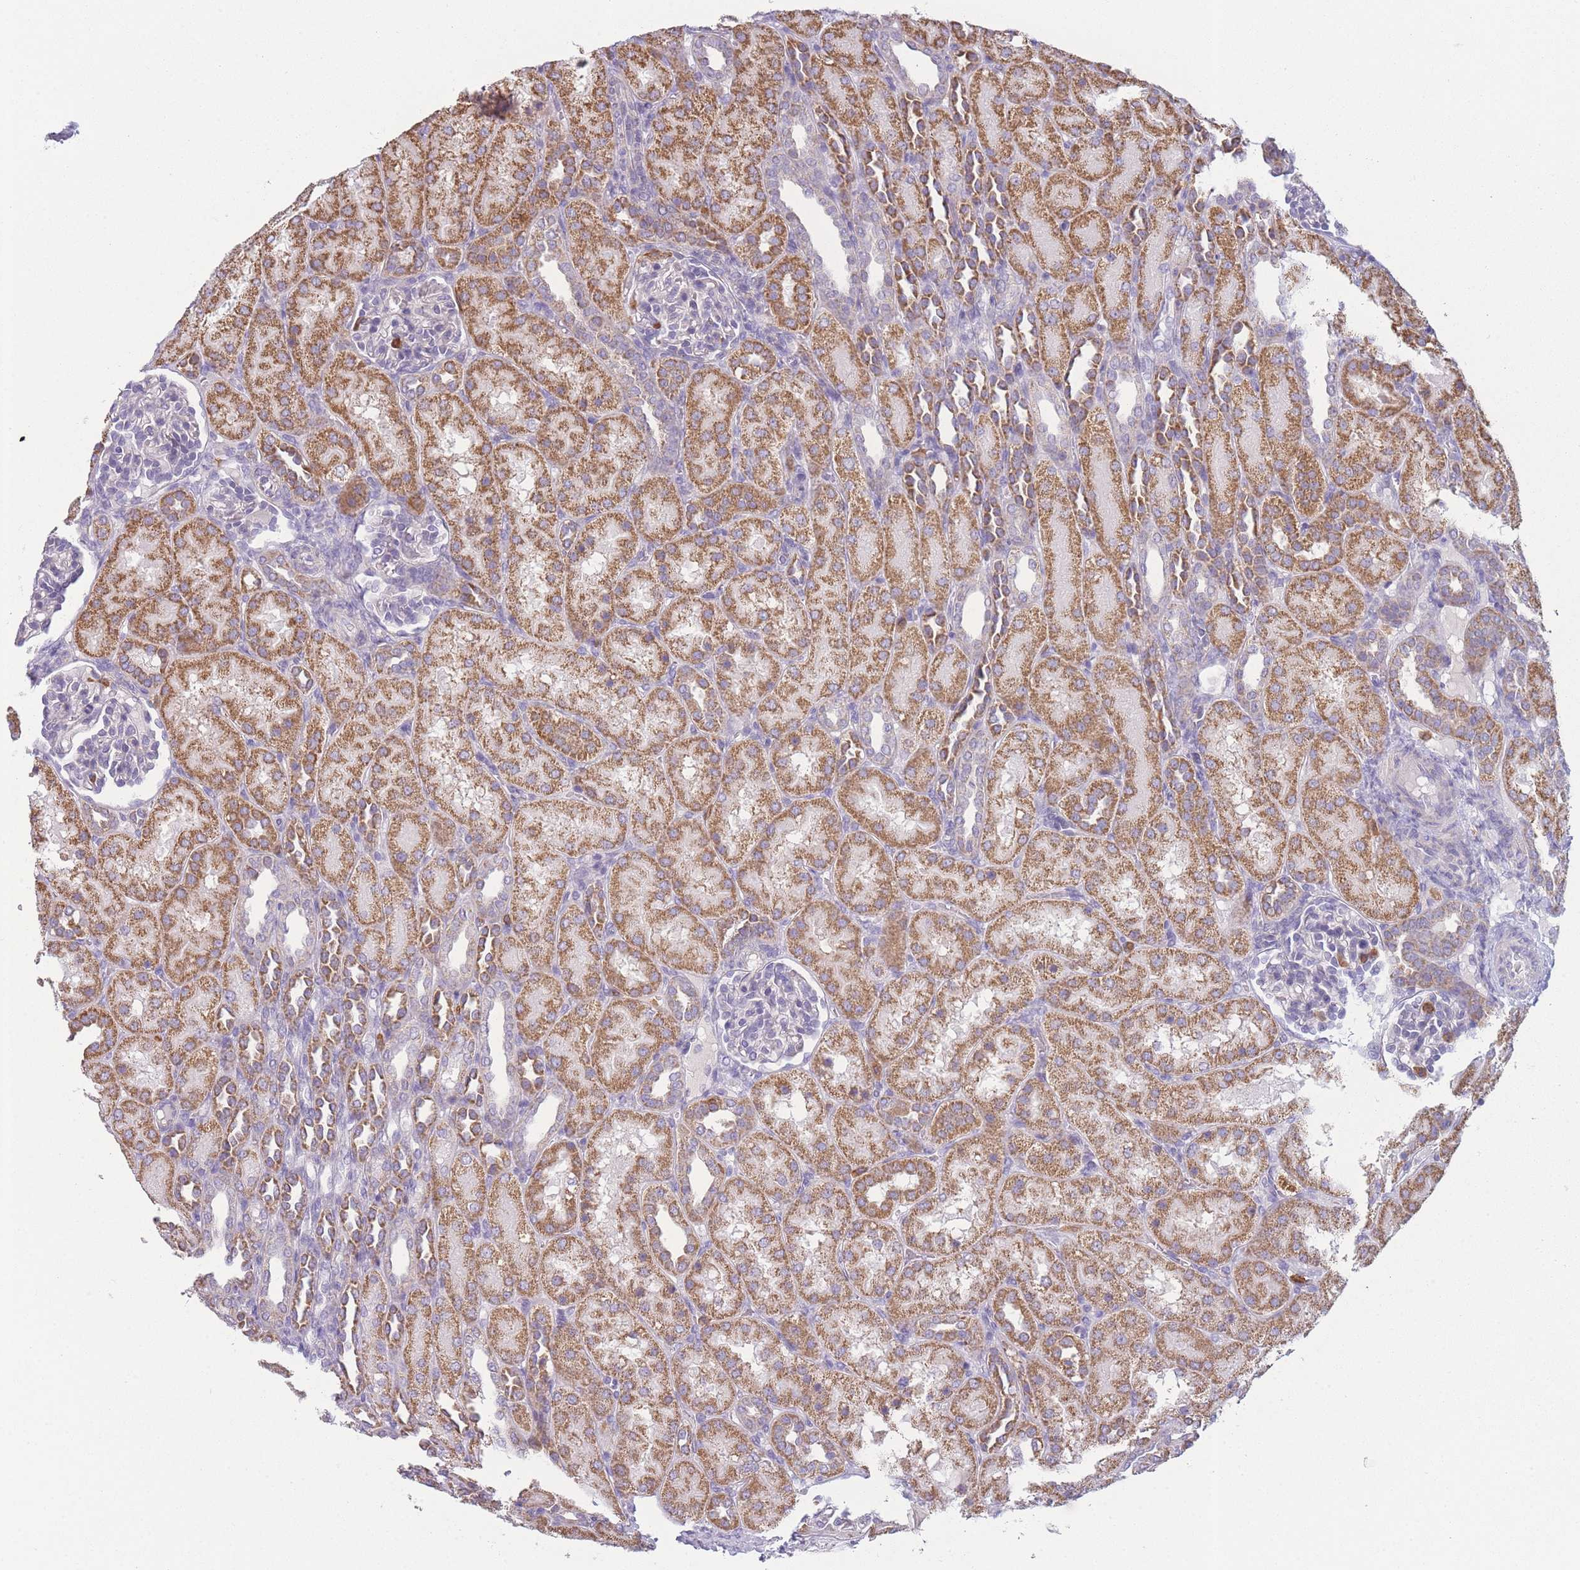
{"staining": {"intensity": "moderate", "quantity": "<25%", "location": "cytoplasmic/membranous"}, "tissue": "kidney", "cell_type": "Cells in glomeruli", "image_type": "normal", "snomed": [{"axis": "morphology", "description": "Normal tissue, NOS"}, {"axis": "topography", "description": "Kidney"}], "caption": "The image reveals immunohistochemical staining of unremarkable kidney. There is moderate cytoplasmic/membranous expression is appreciated in approximately <25% of cells in glomeruli.", "gene": "PRAM1", "patient": {"sex": "male", "age": 1}}